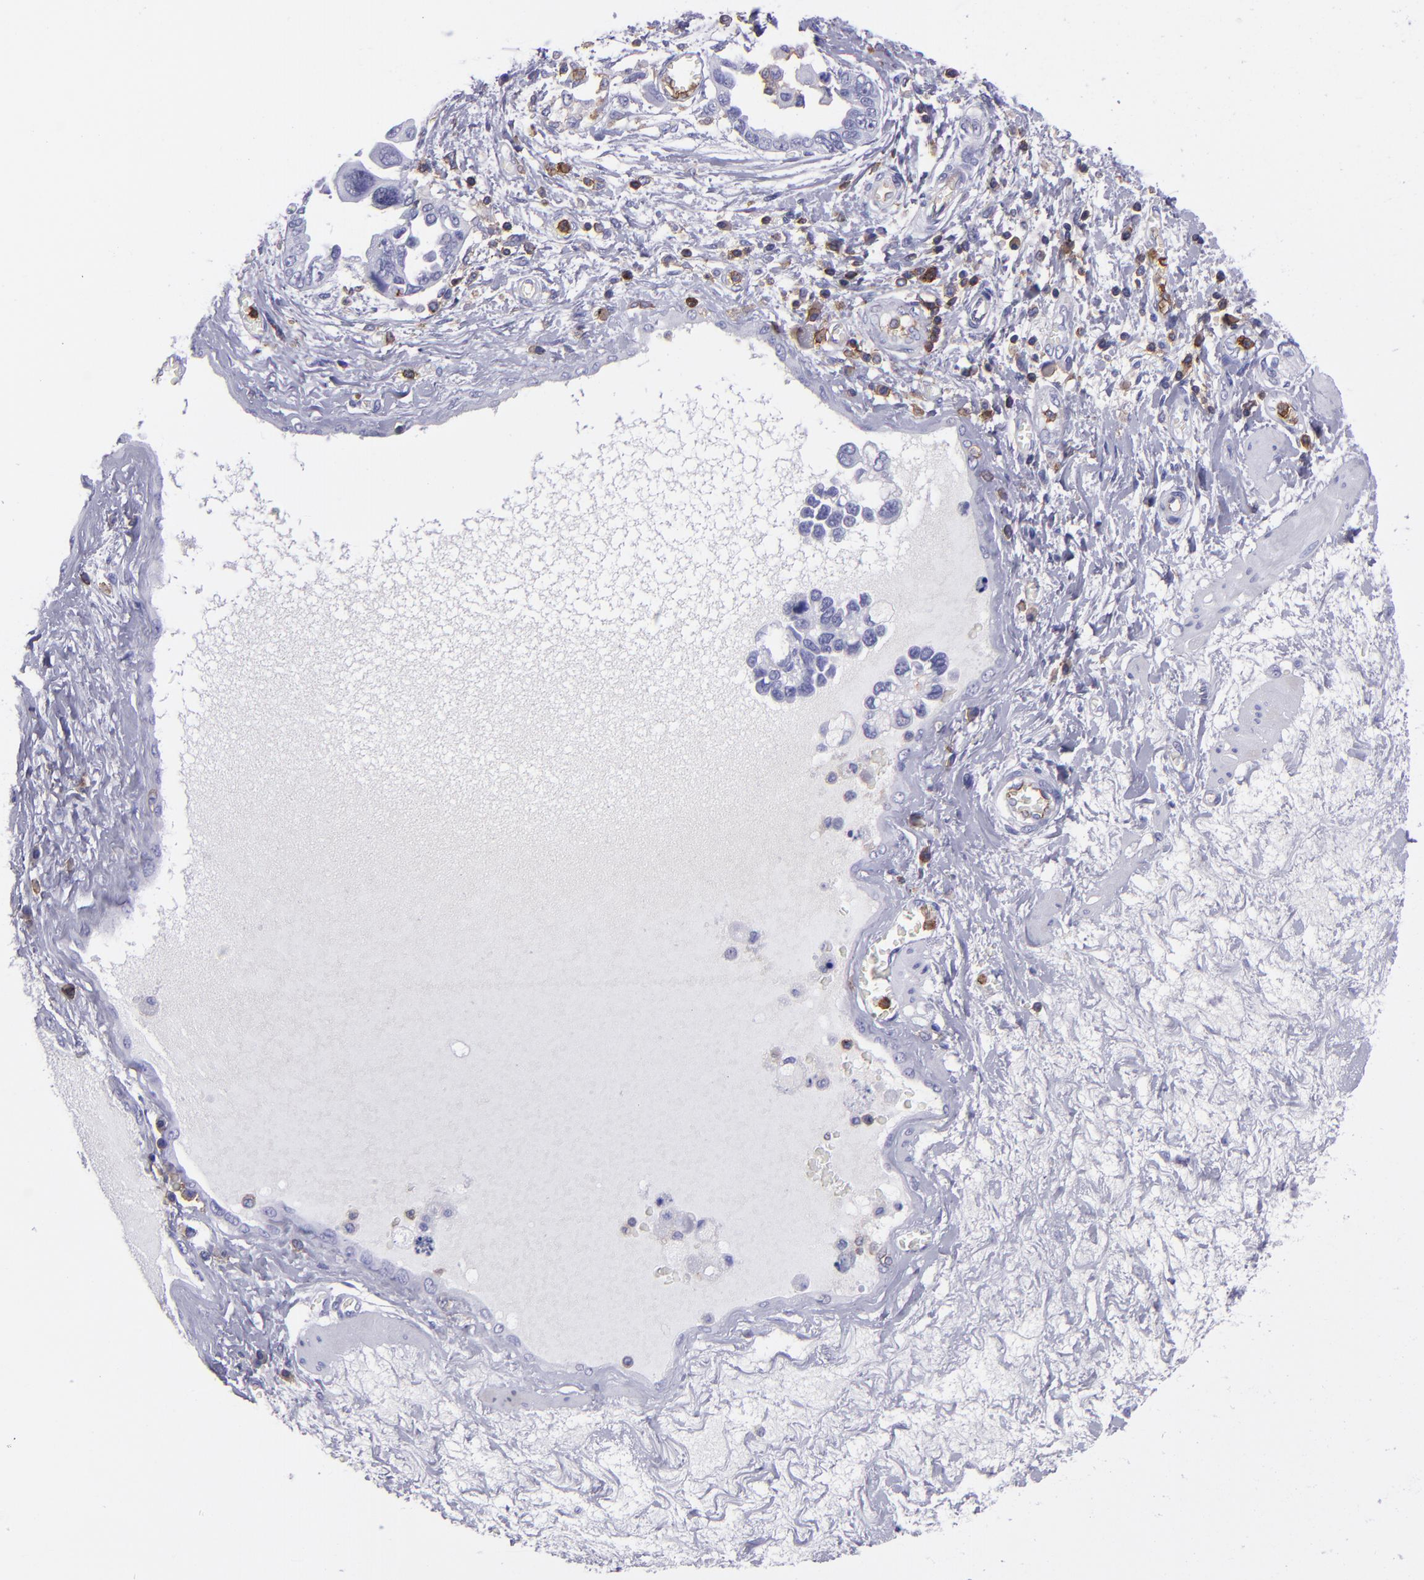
{"staining": {"intensity": "negative", "quantity": "none", "location": "none"}, "tissue": "ovarian cancer", "cell_type": "Tumor cells", "image_type": "cancer", "snomed": [{"axis": "morphology", "description": "Cystadenocarcinoma, serous, NOS"}, {"axis": "topography", "description": "Ovary"}], "caption": "Tumor cells are negative for brown protein staining in ovarian cancer.", "gene": "ICAM3", "patient": {"sex": "female", "age": 63}}